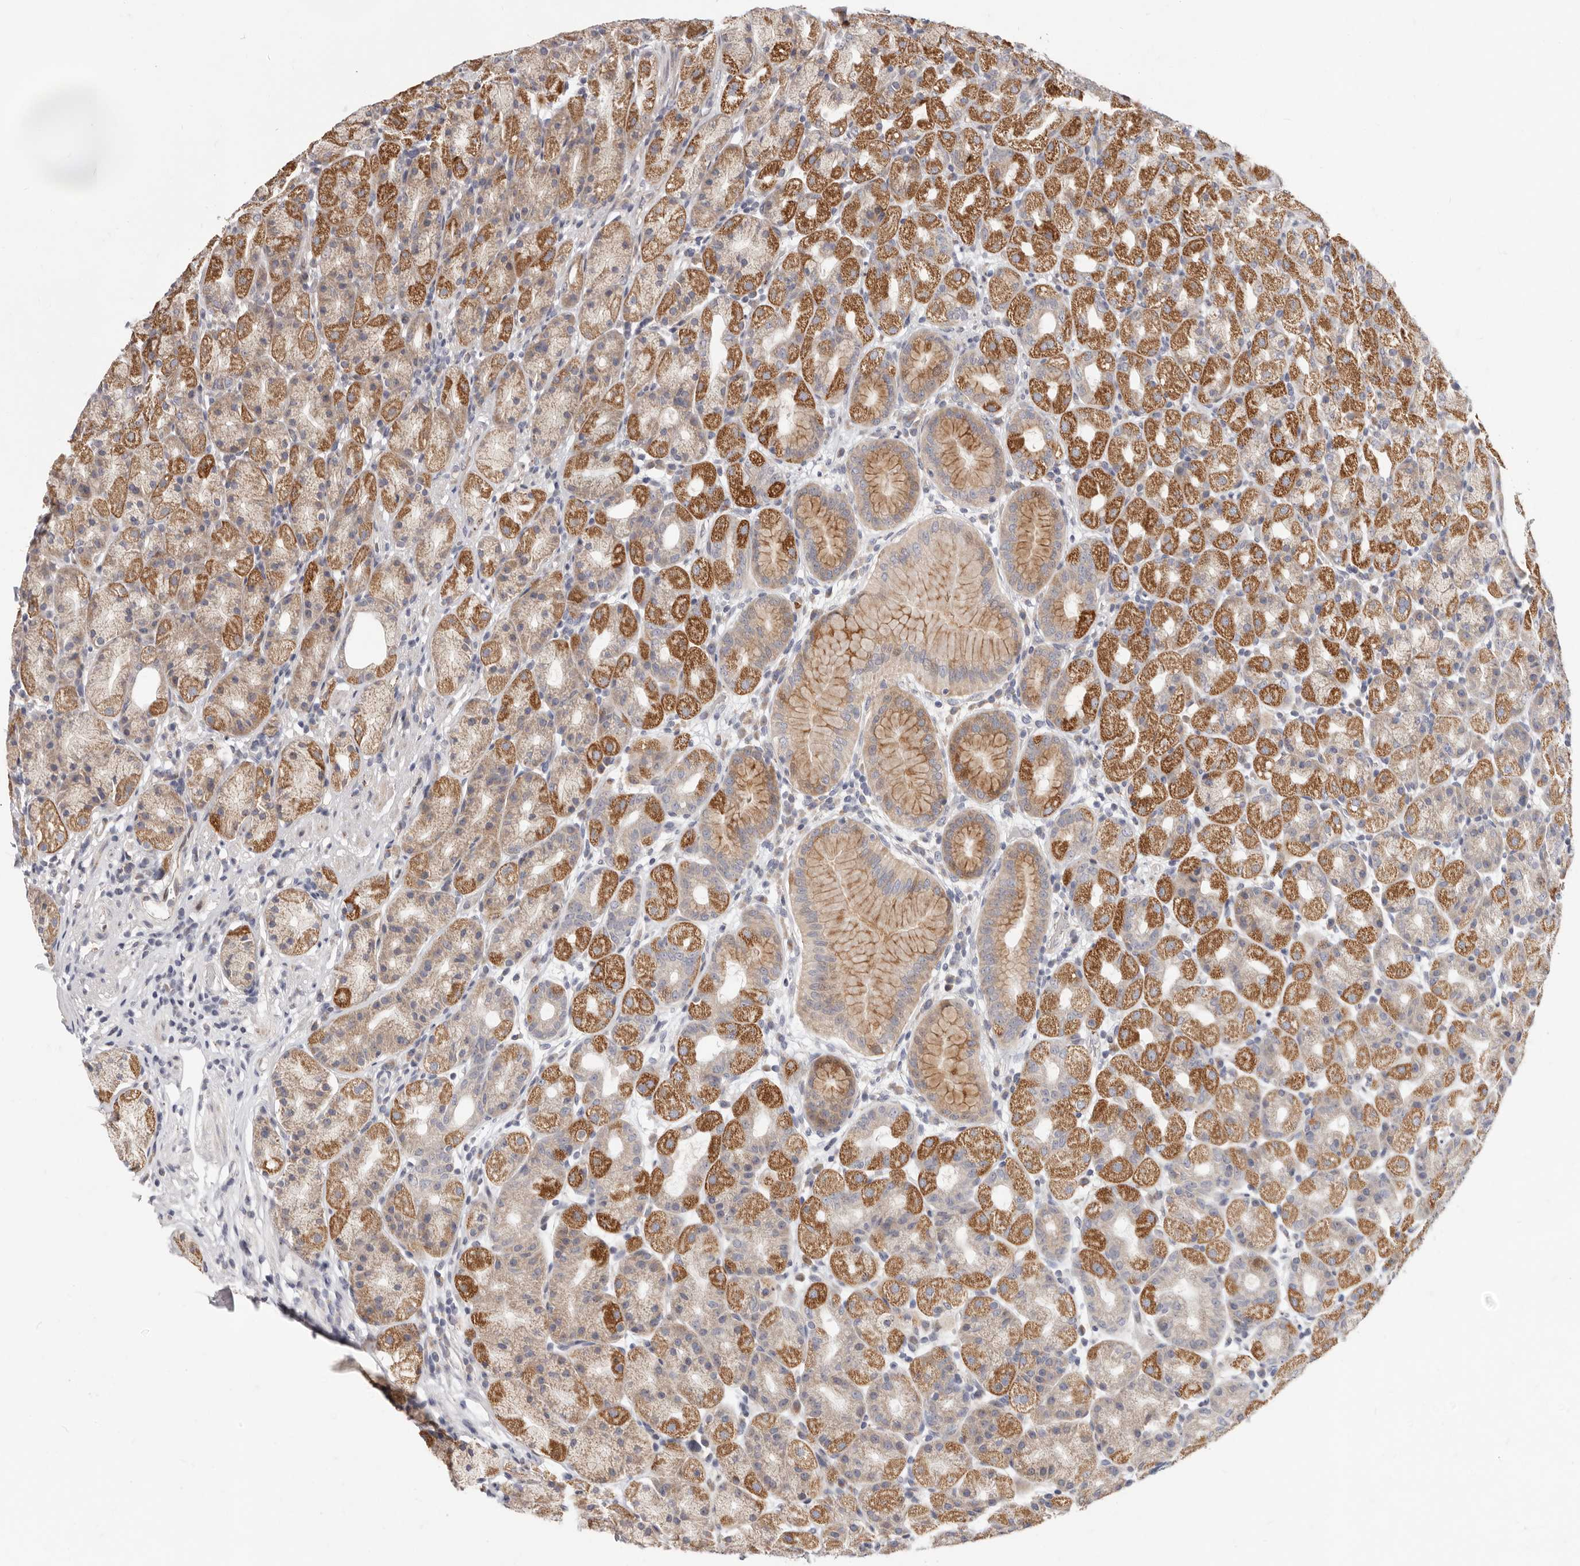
{"staining": {"intensity": "strong", "quantity": "25%-75%", "location": "cytoplasmic/membranous"}, "tissue": "stomach", "cell_type": "Glandular cells", "image_type": "normal", "snomed": [{"axis": "morphology", "description": "Normal tissue, NOS"}, {"axis": "topography", "description": "Stomach, upper"}], "caption": "This histopathology image demonstrates benign stomach stained with IHC to label a protein in brown. The cytoplasmic/membranous of glandular cells show strong positivity for the protein. Nuclei are counter-stained blue.", "gene": "TOR3A", "patient": {"sex": "male", "age": 68}}